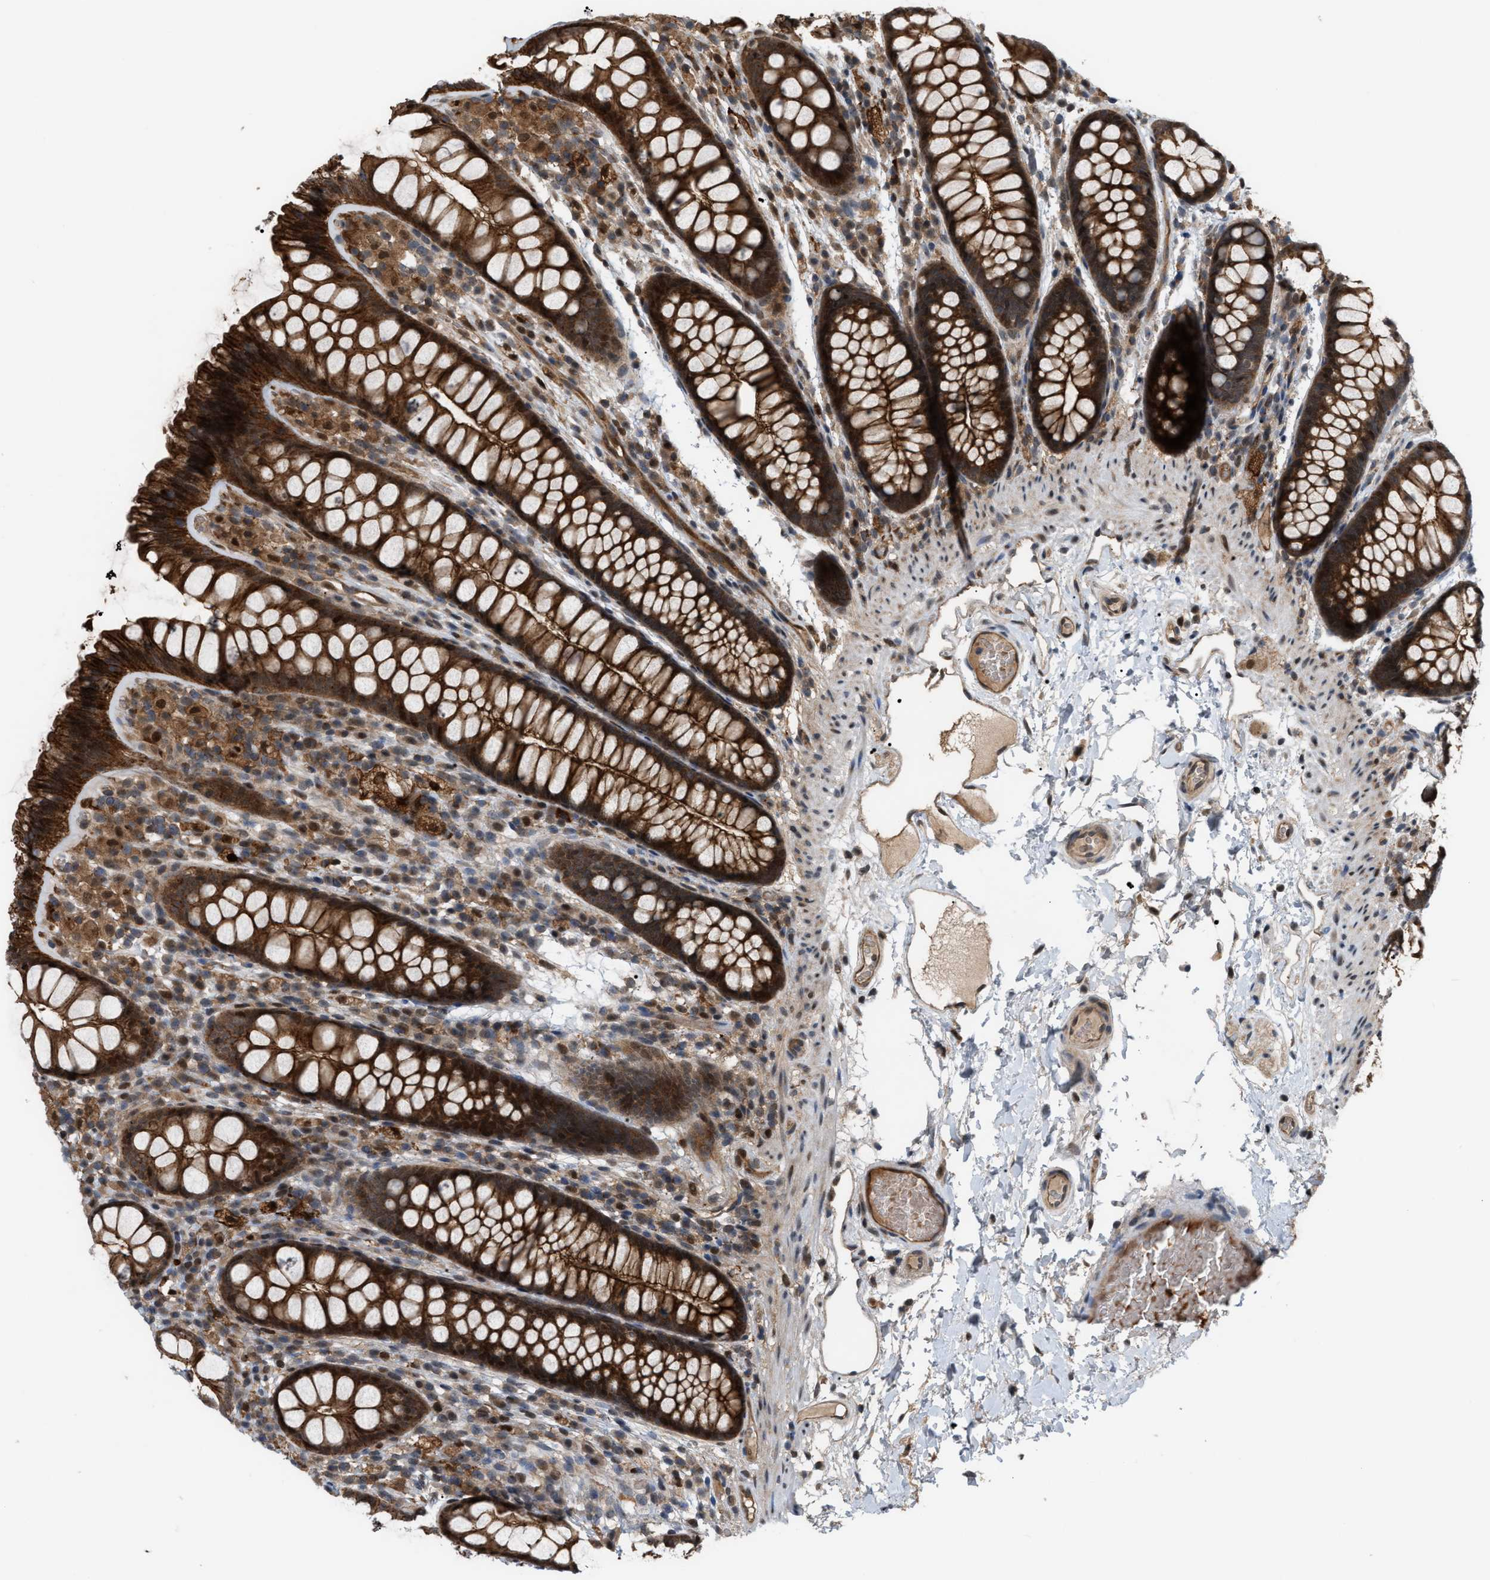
{"staining": {"intensity": "moderate", "quantity": ">75%", "location": "cytoplasmic/membranous"}, "tissue": "colon", "cell_type": "Endothelial cells", "image_type": "normal", "snomed": [{"axis": "morphology", "description": "Normal tissue, NOS"}, {"axis": "topography", "description": "Colon"}], "caption": "Unremarkable colon demonstrates moderate cytoplasmic/membranous expression in about >75% of endothelial cells The protein of interest is shown in brown color, while the nuclei are stained blue..", "gene": "RFFL", "patient": {"sex": "female", "age": 56}}